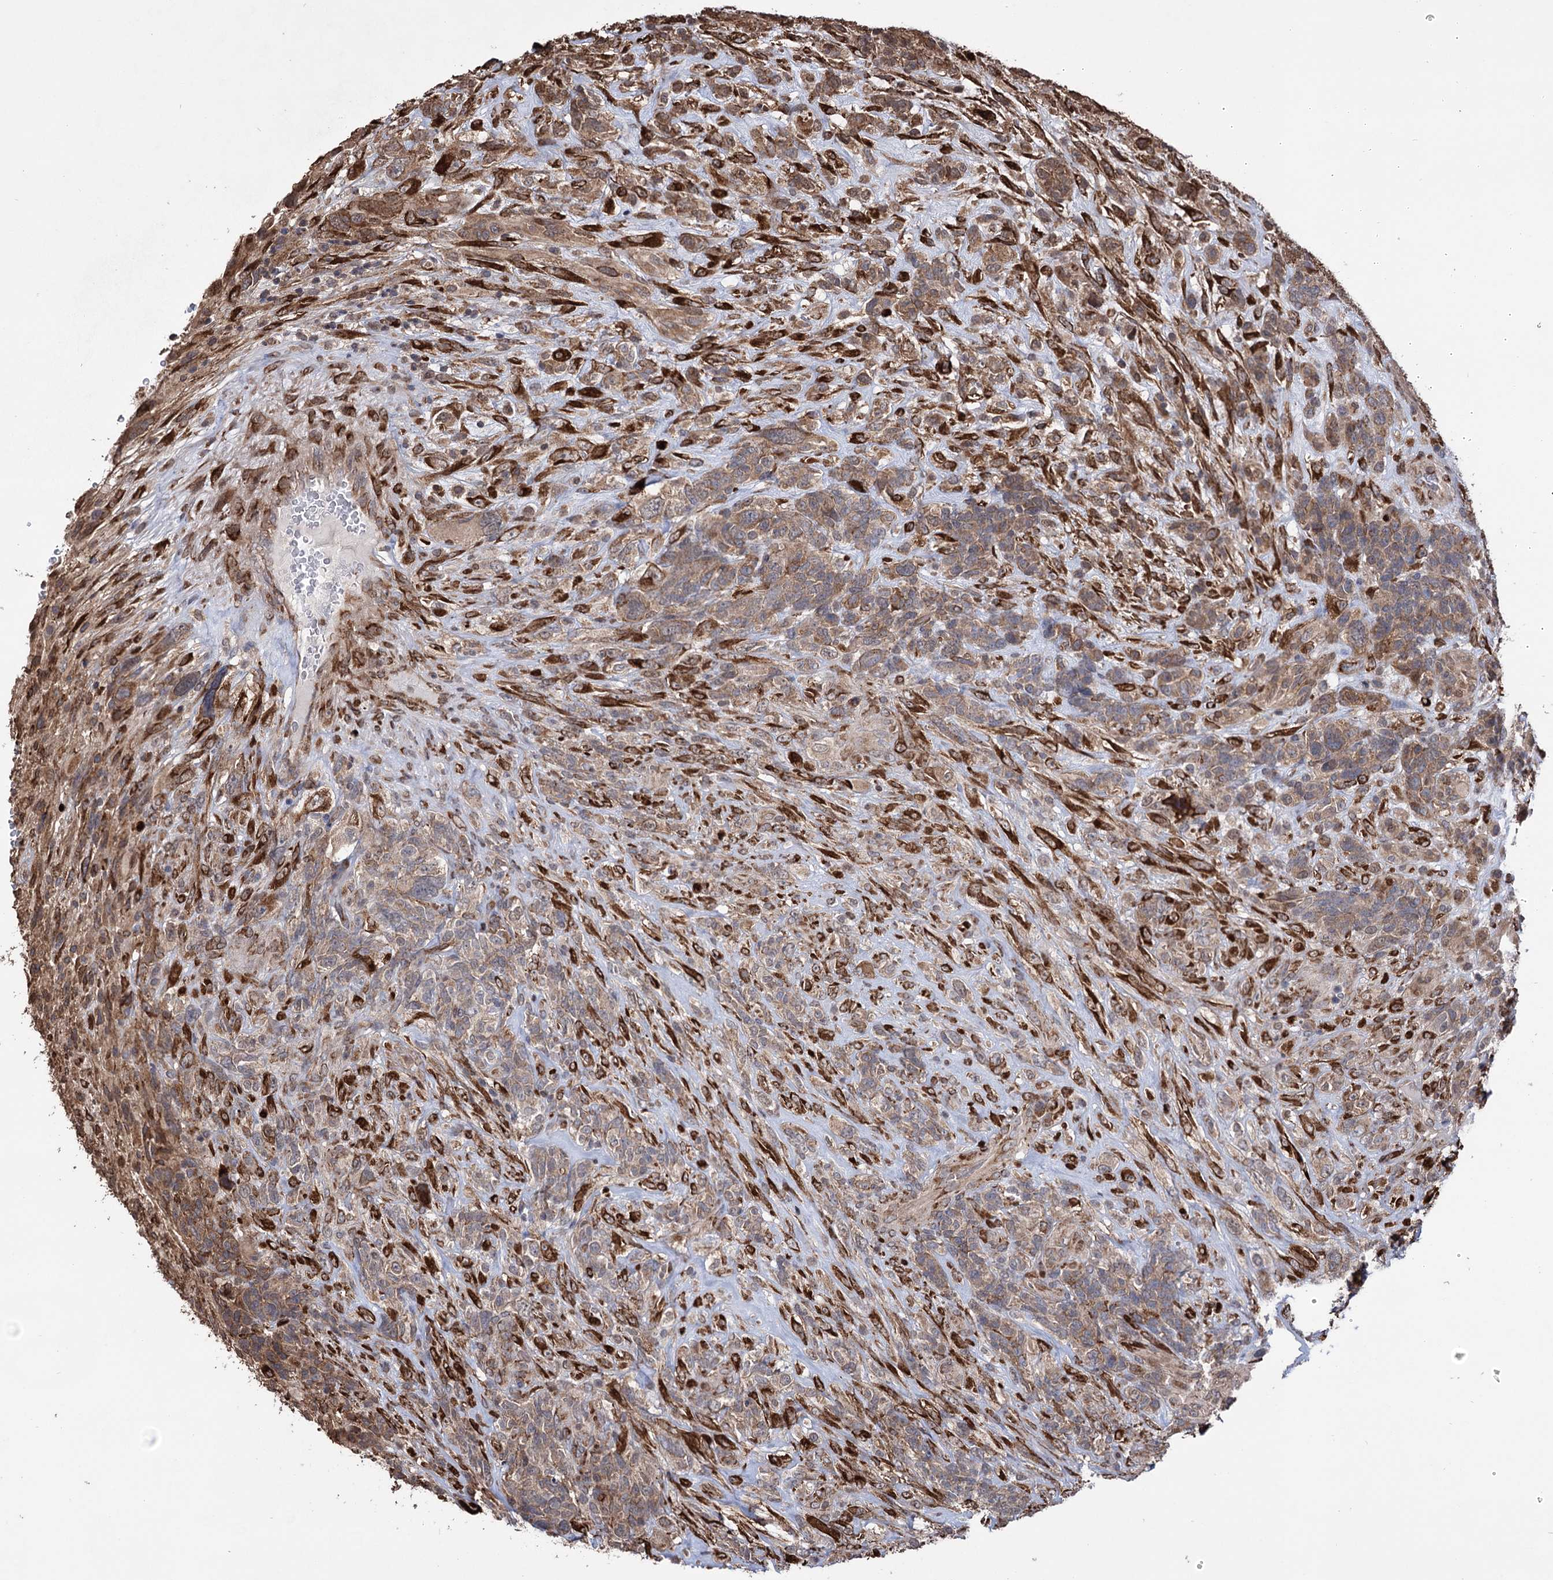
{"staining": {"intensity": "moderate", "quantity": ">75%", "location": "cytoplasmic/membranous"}, "tissue": "glioma", "cell_type": "Tumor cells", "image_type": "cancer", "snomed": [{"axis": "morphology", "description": "Glioma, malignant, High grade"}, {"axis": "topography", "description": "Brain"}], "caption": "The immunohistochemical stain labels moderate cytoplasmic/membranous staining in tumor cells of high-grade glioma (malignant) tissue.", "gene": "CDAN1", "patient": {"sex": "male", "age": 61}}